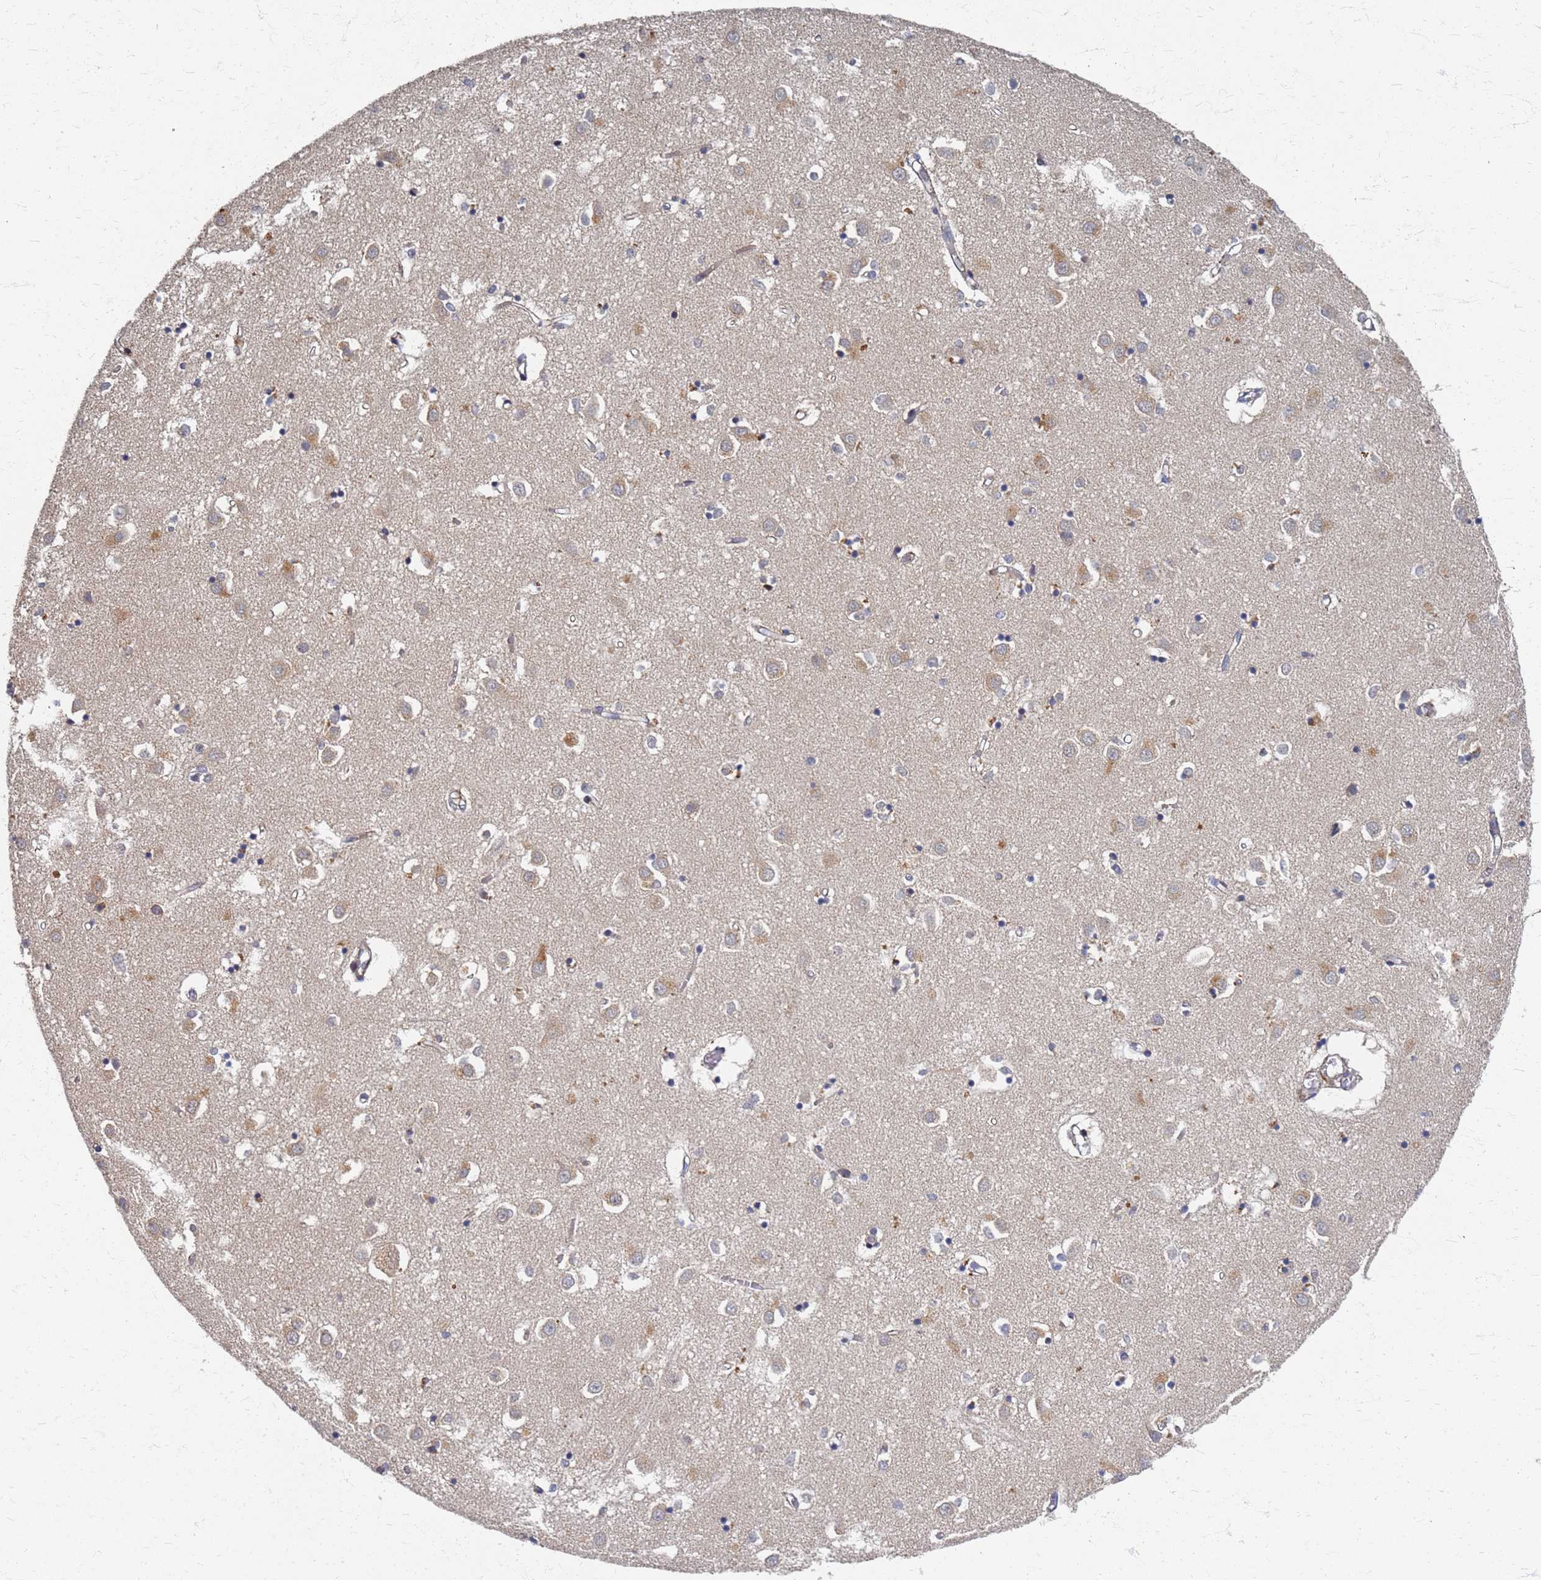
{"staining": {"intensity": "weak", "quantity": "<25%", "location": "cytoplasmic/membranous"}, "tissue": "caudate", "cell_type": "Glial cells", "image_type": "normal", "snomed": [{"axis": "morphology", "description": "Normal tissue, NOS"}, {"axis": "topography", "description": "Lateral ventricle wall"}], "caption": "An immunohistochemistry histopathology image of benign caudate is shown. There is no staining in glial cells of caudate.", "gene": "ATPAF1", "patient": {"sex": "male", "age": 70}}